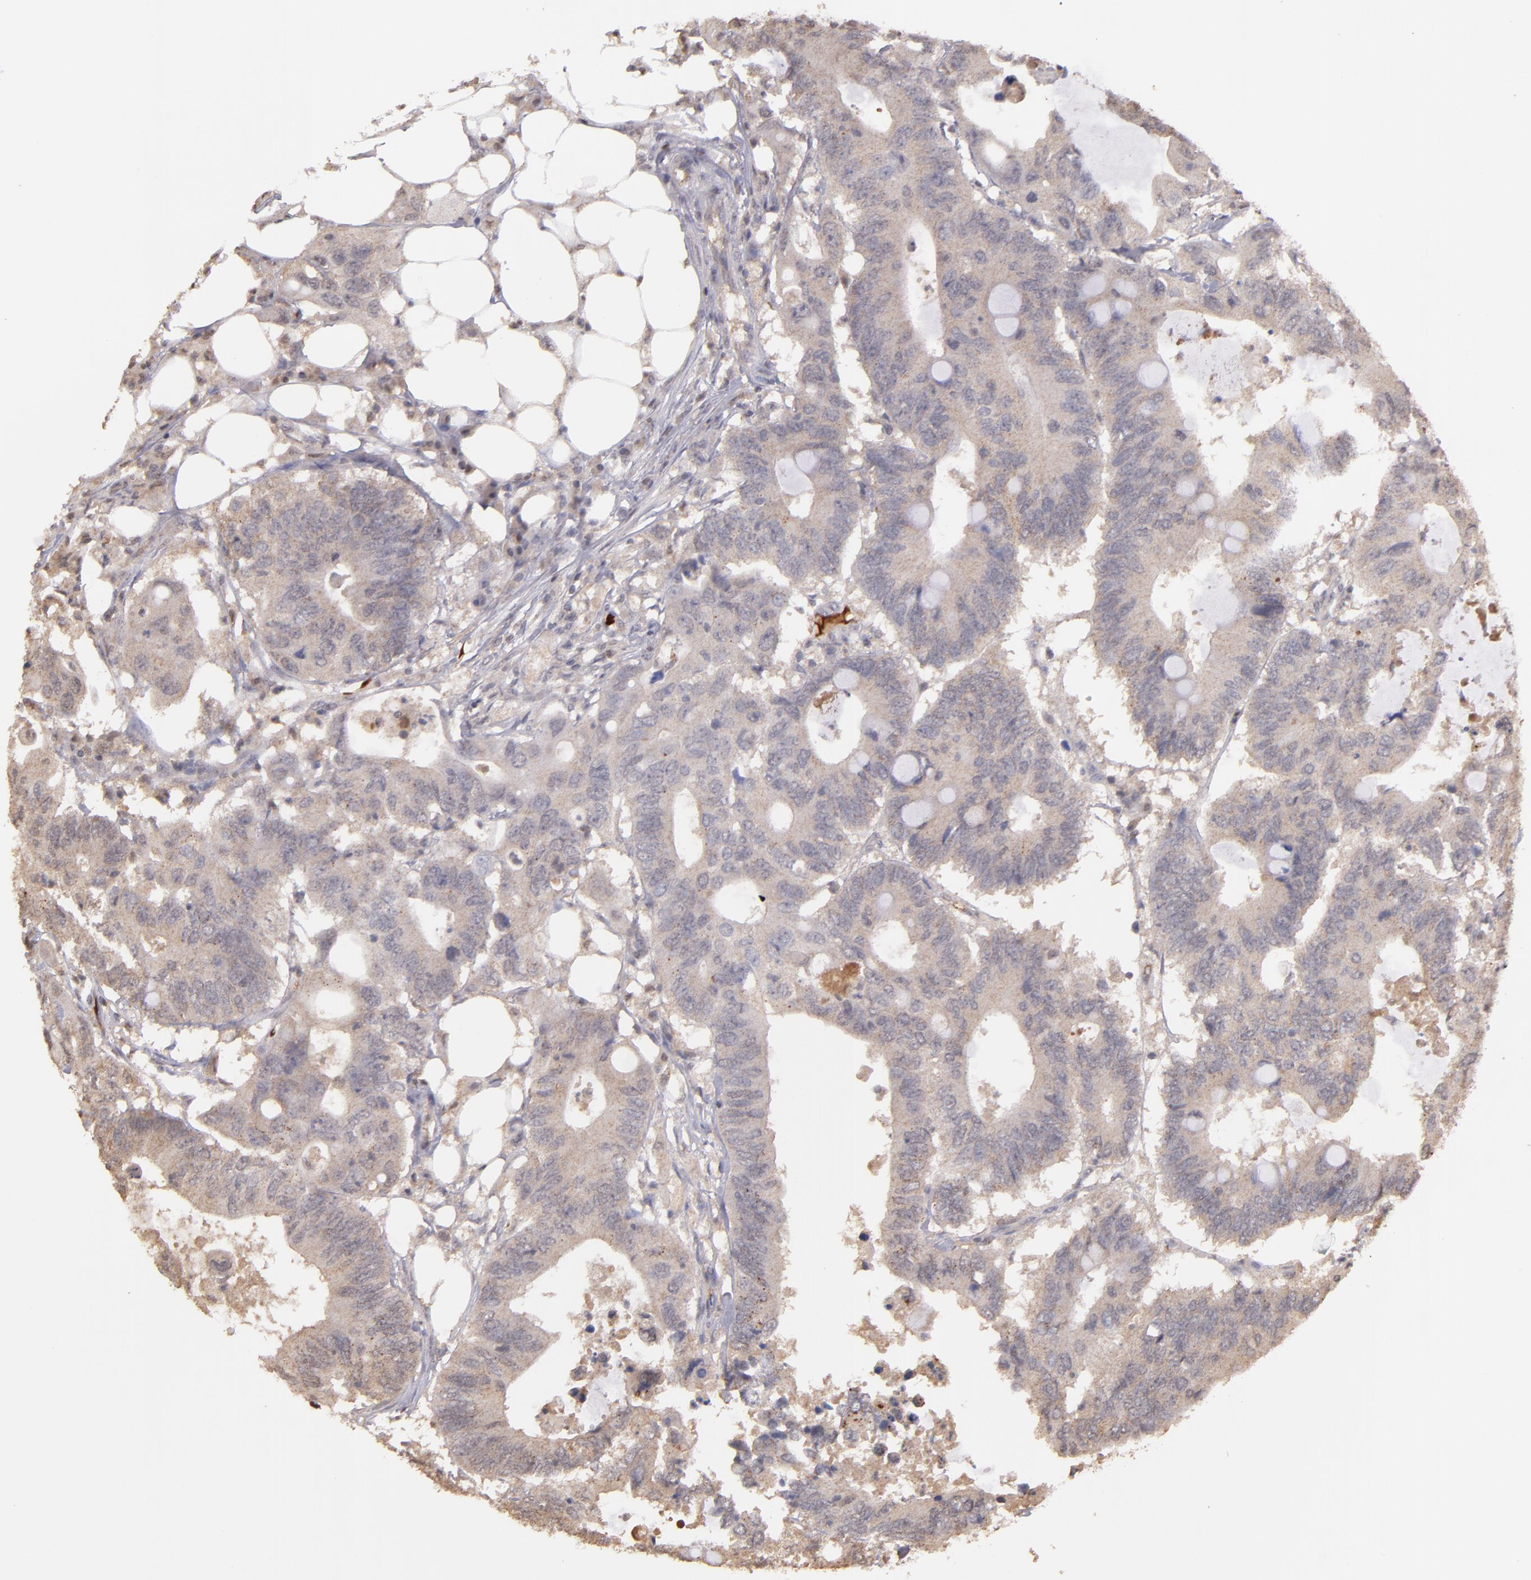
{"staining": {"intensity": "weak", "quantity": ">75%", "location": "cytoplasmic/membranous"}, "tissue": "colorectal cancer", "cell_type": "Tumor cells", "image_type": "cancer", "snomed": [{"axis": "morphology", "description": "Adenocarcinoma, NOS"}, {"axis": "topography", "description": "Colon"}], "caption": "Protein staining of colorectal cancer (adenocarcinoma) tissue displays weak cytoplasmic/membranous expression in about >75% of tumor cells.", "gene": "SERPINC1", "patient": {"sex": "male", "age": 71}}